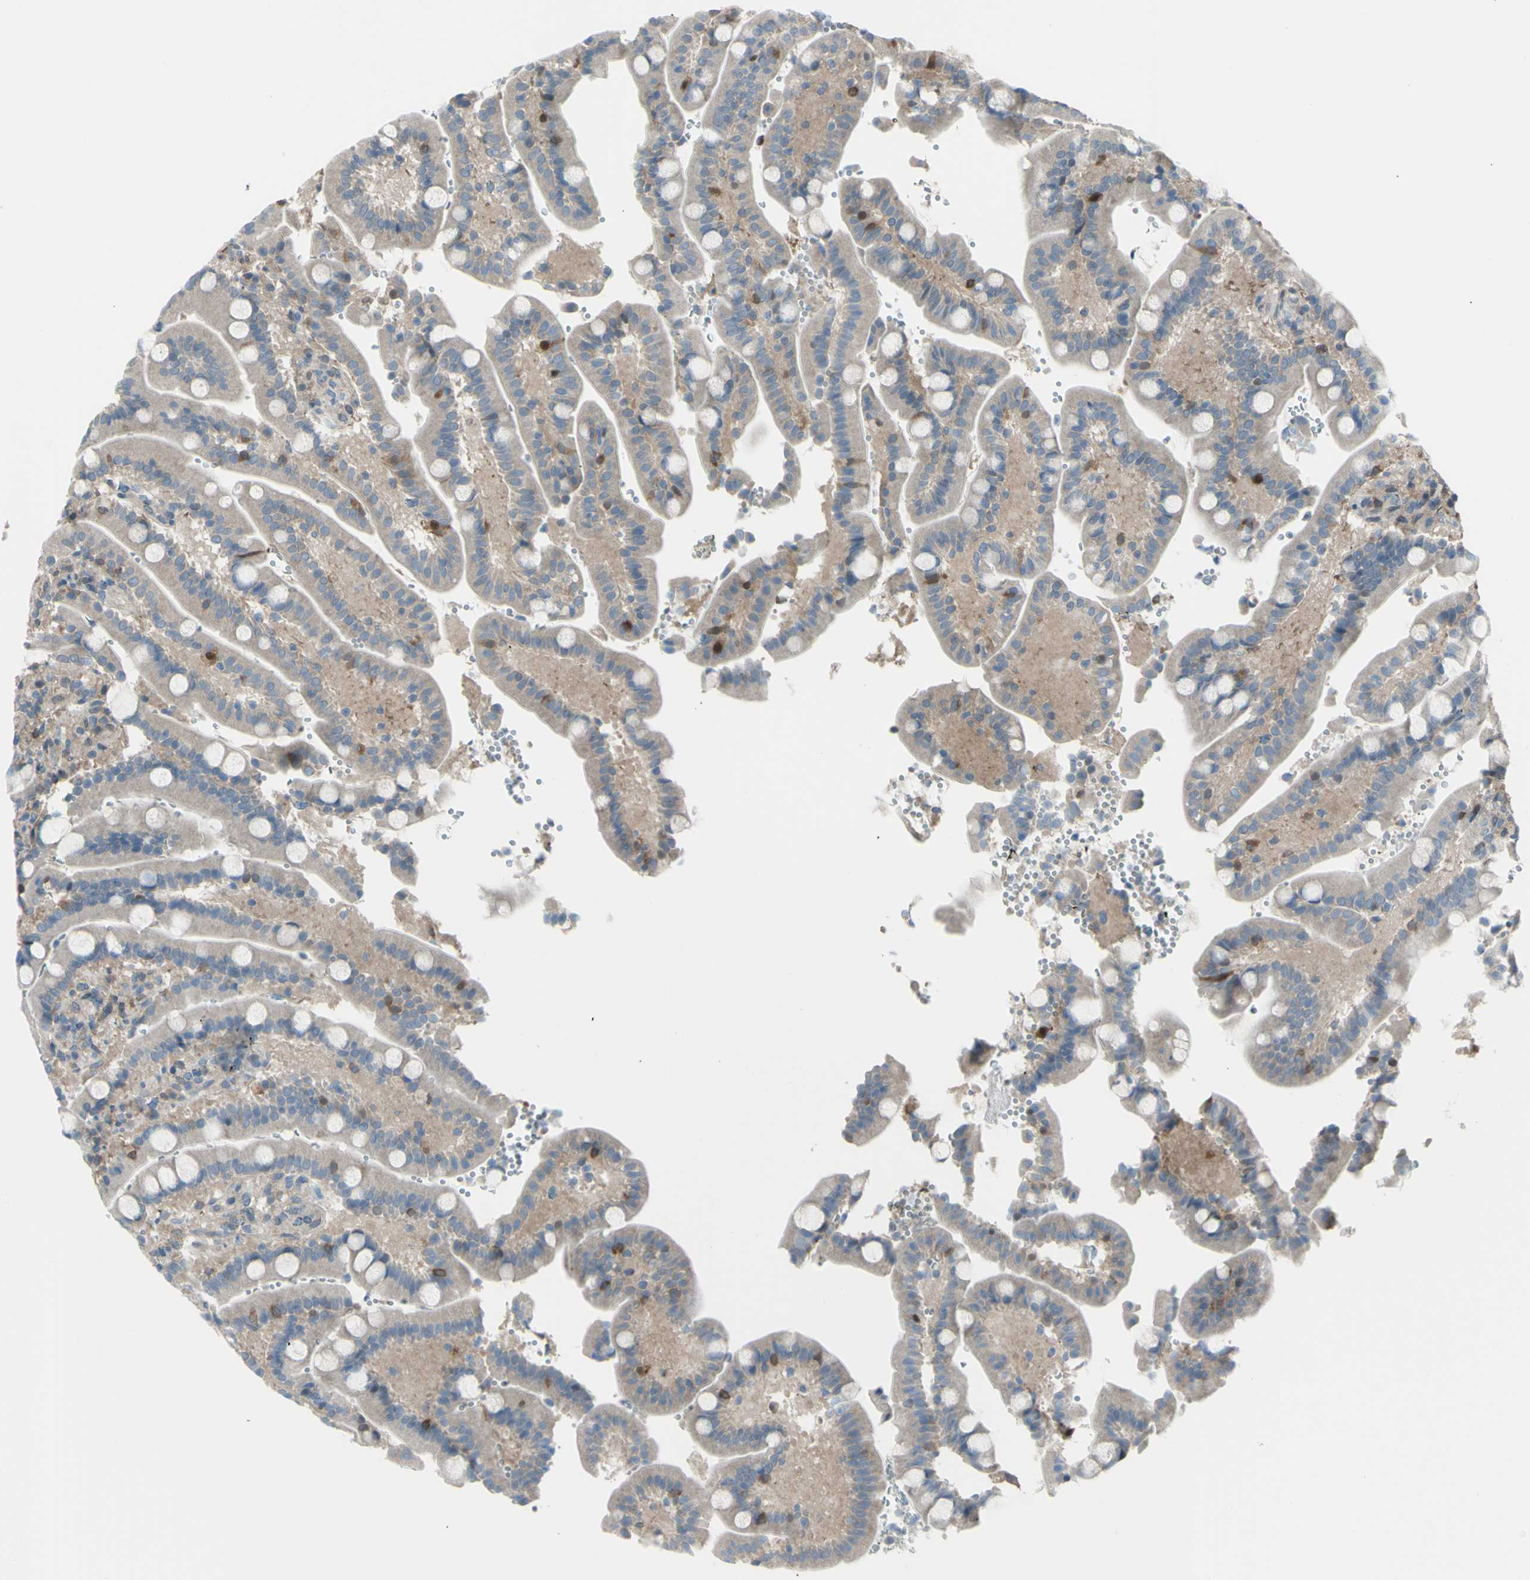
{"staining": {"intensity": "moderate", "quantity": "25%-75%", "location": "cytoplasmic/membranous"}, "tissue": "duodenum", "cell_type": "Glandular cells", "image_type": "normal", "snomed": [{"axis": "morphology", "description": "Normal tissue, NOS"}, {"axis": "topography", "description": "Small intestine, NOS"}], "caption": "A brown stain highlights moderate cytoplasmic/membranous staining of a protein in glandular cells of unremarkable duodenum.", "gene": "YWHAQ", "patient": {"sex": "female", "age": 71}}